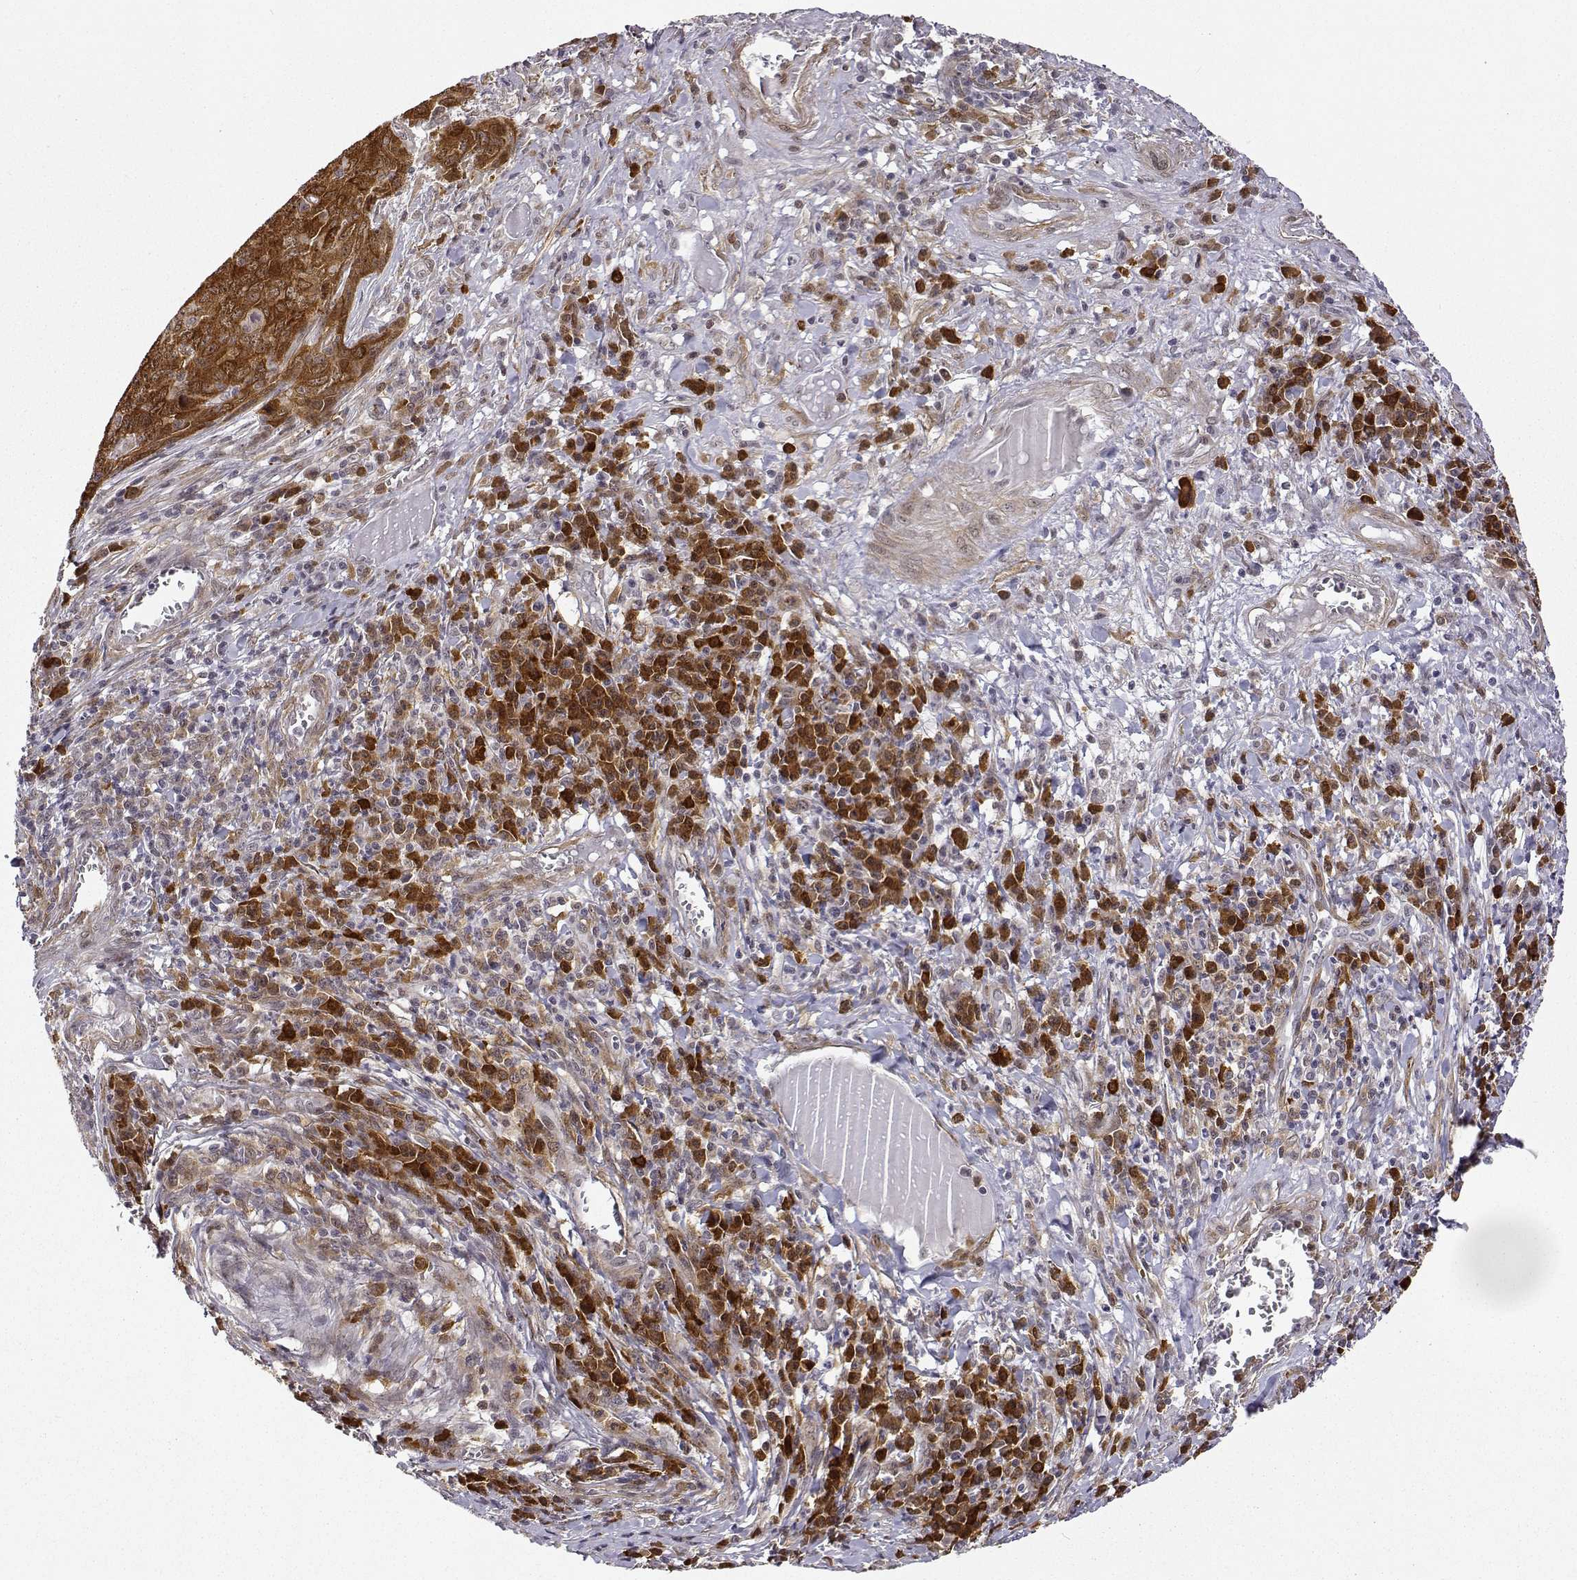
{"staining": {"intensity": "moderate", "quantity": ">75%", "location": "cytoplasmic/membranous"}, "tissue": "skin cancer", "cell_type": "Tumor cells", "image_type": "cancer", "snomed": [{"axis": "morphology", "description": "Squamous cell carcinoma, NOS"}, {"axis": "topography", "description": "Skin"}, {"axis": "topography", "description": "Anal"}], "caption": "High-power microscopy captured an IHC micrograph of skin cancer (squamous cell carcinoma), revealing moderate cytoplasmic/membranous staining in approximately >75% of tumor cells.", "gene": "PHGDH", "patient": {"sex": "female", "age": 51}}